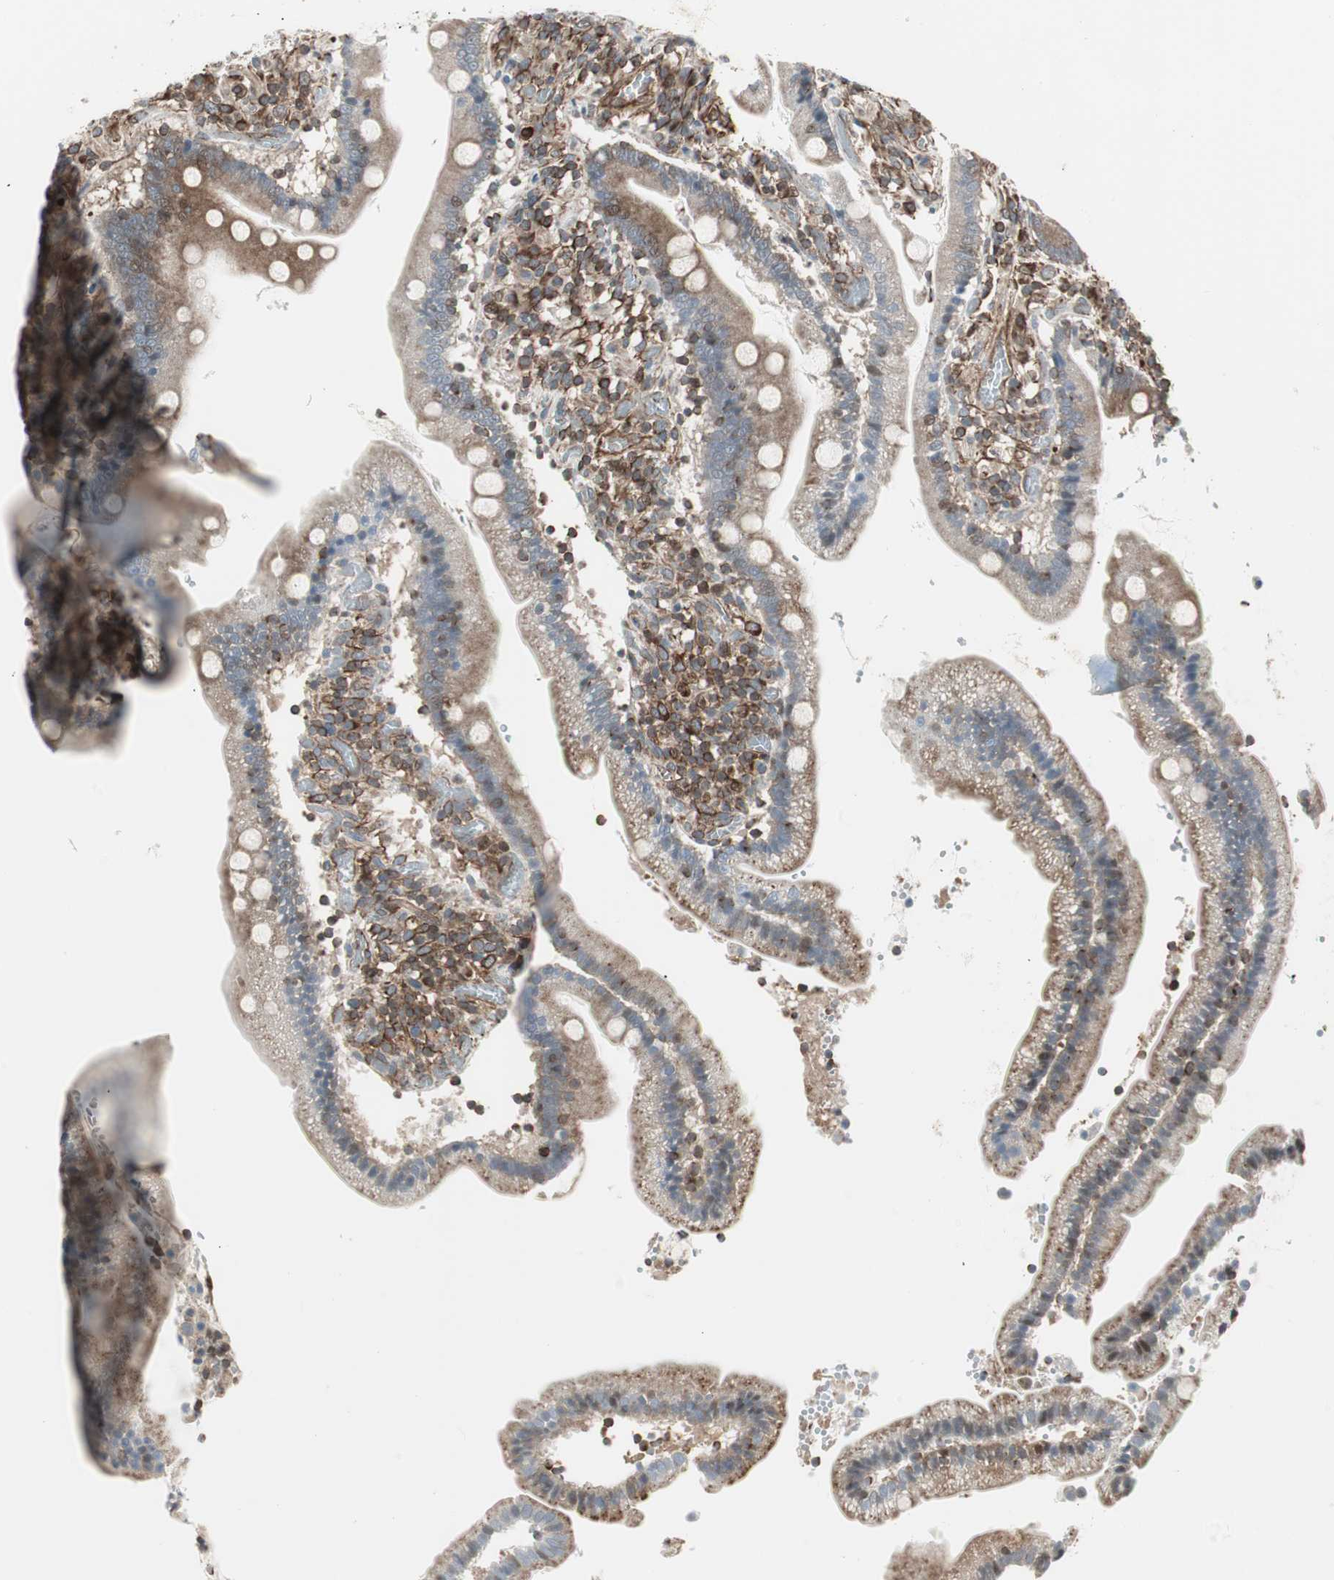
{"staining": {"intensity": "moderate", "quantity": ">75%", "location": "cytoplasmic/membranous"}, "tissue": "duodenum", "cell_type": "Glandular cells", "image_type": "normal", "snomed": [{"axis": "morphology", "description": "Normal tissue, NOS"}, {"axis": "topography", "description": "Duodenum"}], "caption": "Benign duodenum displays moderate cytoplasmic/membranous expression in approximately >75% of glandular cells, visualized by immunohistochemistry.", "gene": "MAD2L2", "patient": {"sex": "male", "age": 66}}